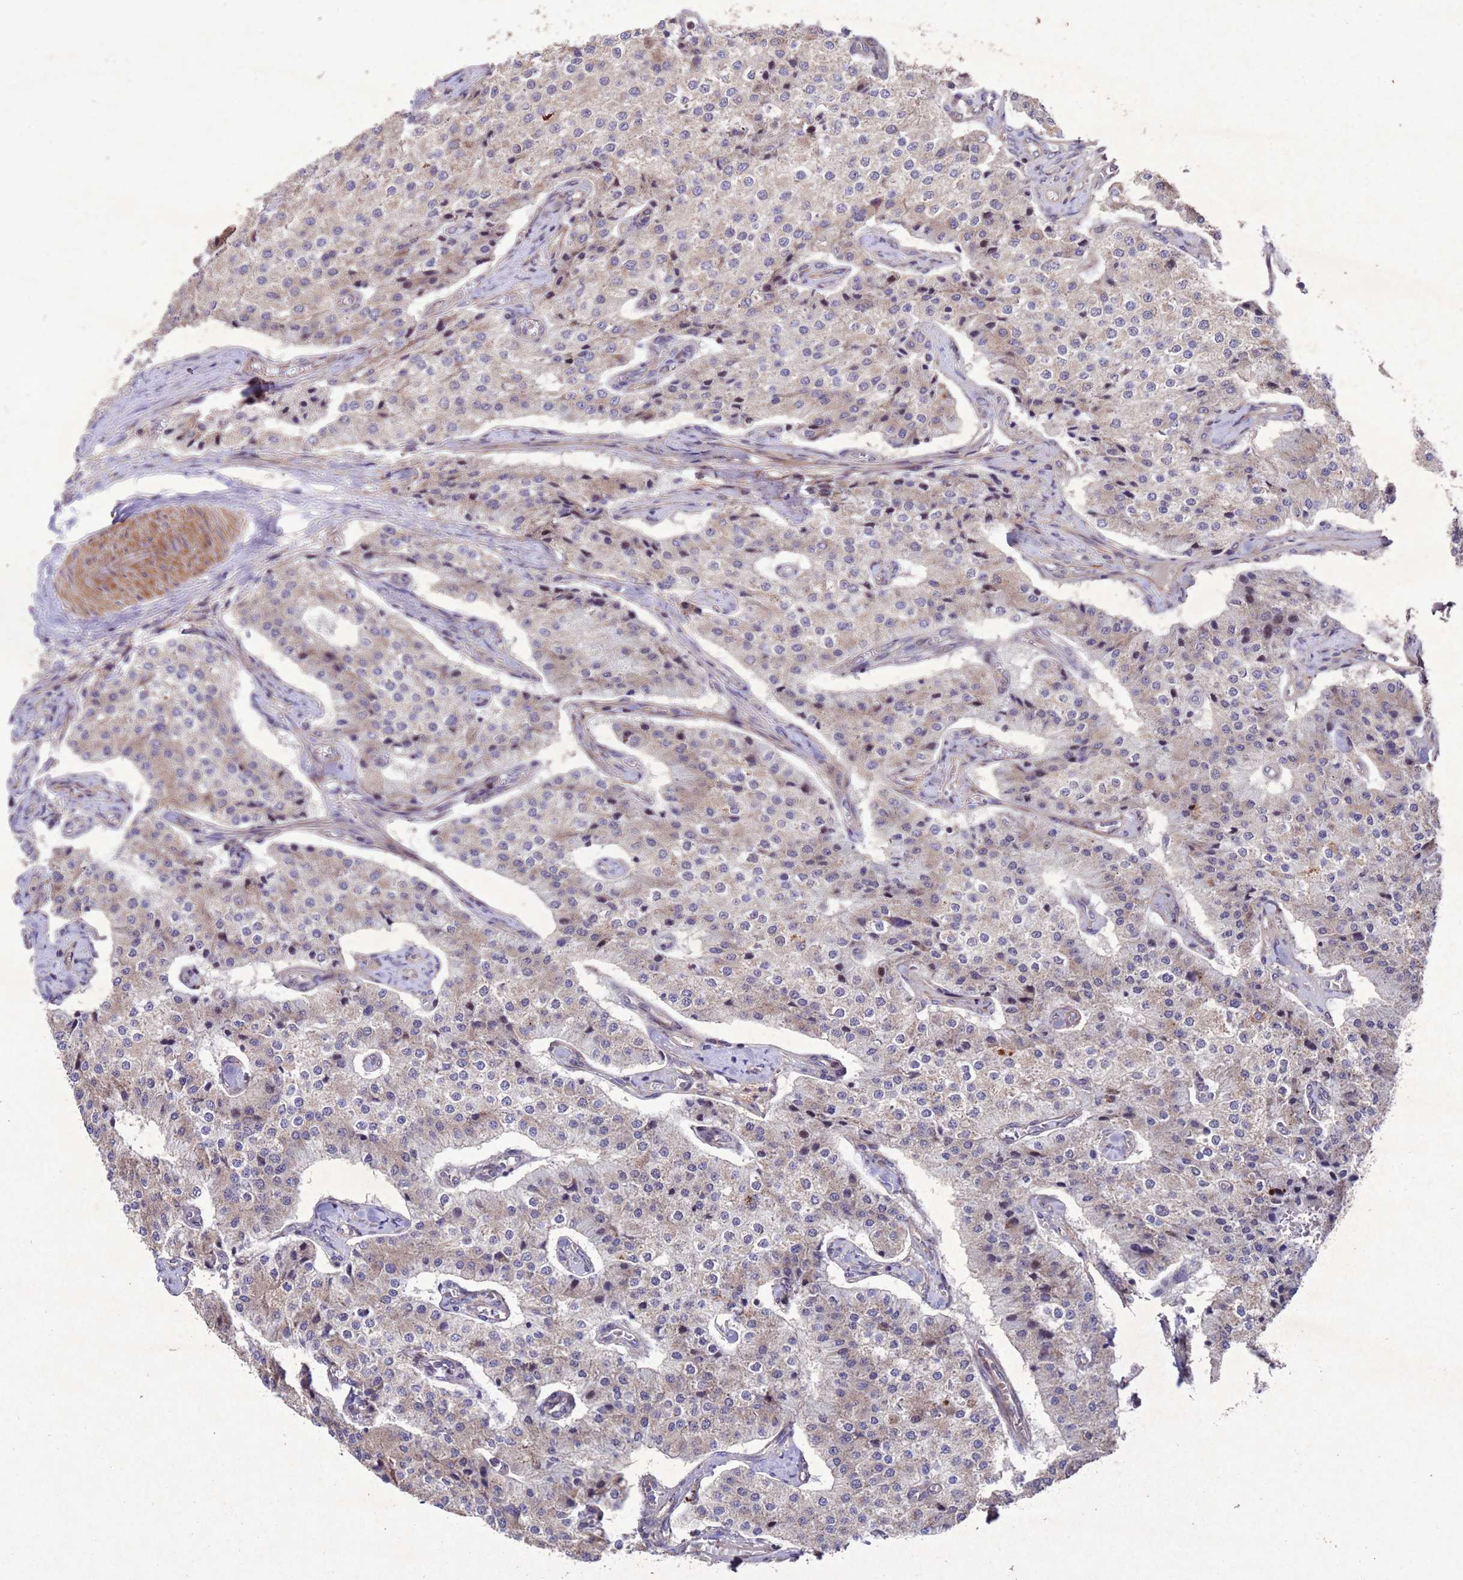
{"staining": {"intensity": "moderate", "quantity": "<25%", "location": "cytoplasmic/membranous"}, "tissue": "carcinoid", "cell_type": "Tumor cells", "image_type": "cancer", "snomed": [{"axis": "morphology", "description": "Carcinoid, malignant, NOS"}, {"axis": "topography", "description": "Colon"}], "caption": "IHC photomicrograph of carcinoid (malignant) stained for a protein (brown), which demonstrates low levels of moderate cytoplasmic/membranous expression in approximately <25% of tumor cells.", "gene": "TBK1", "patient": {"sex": "female", "age": 52}}